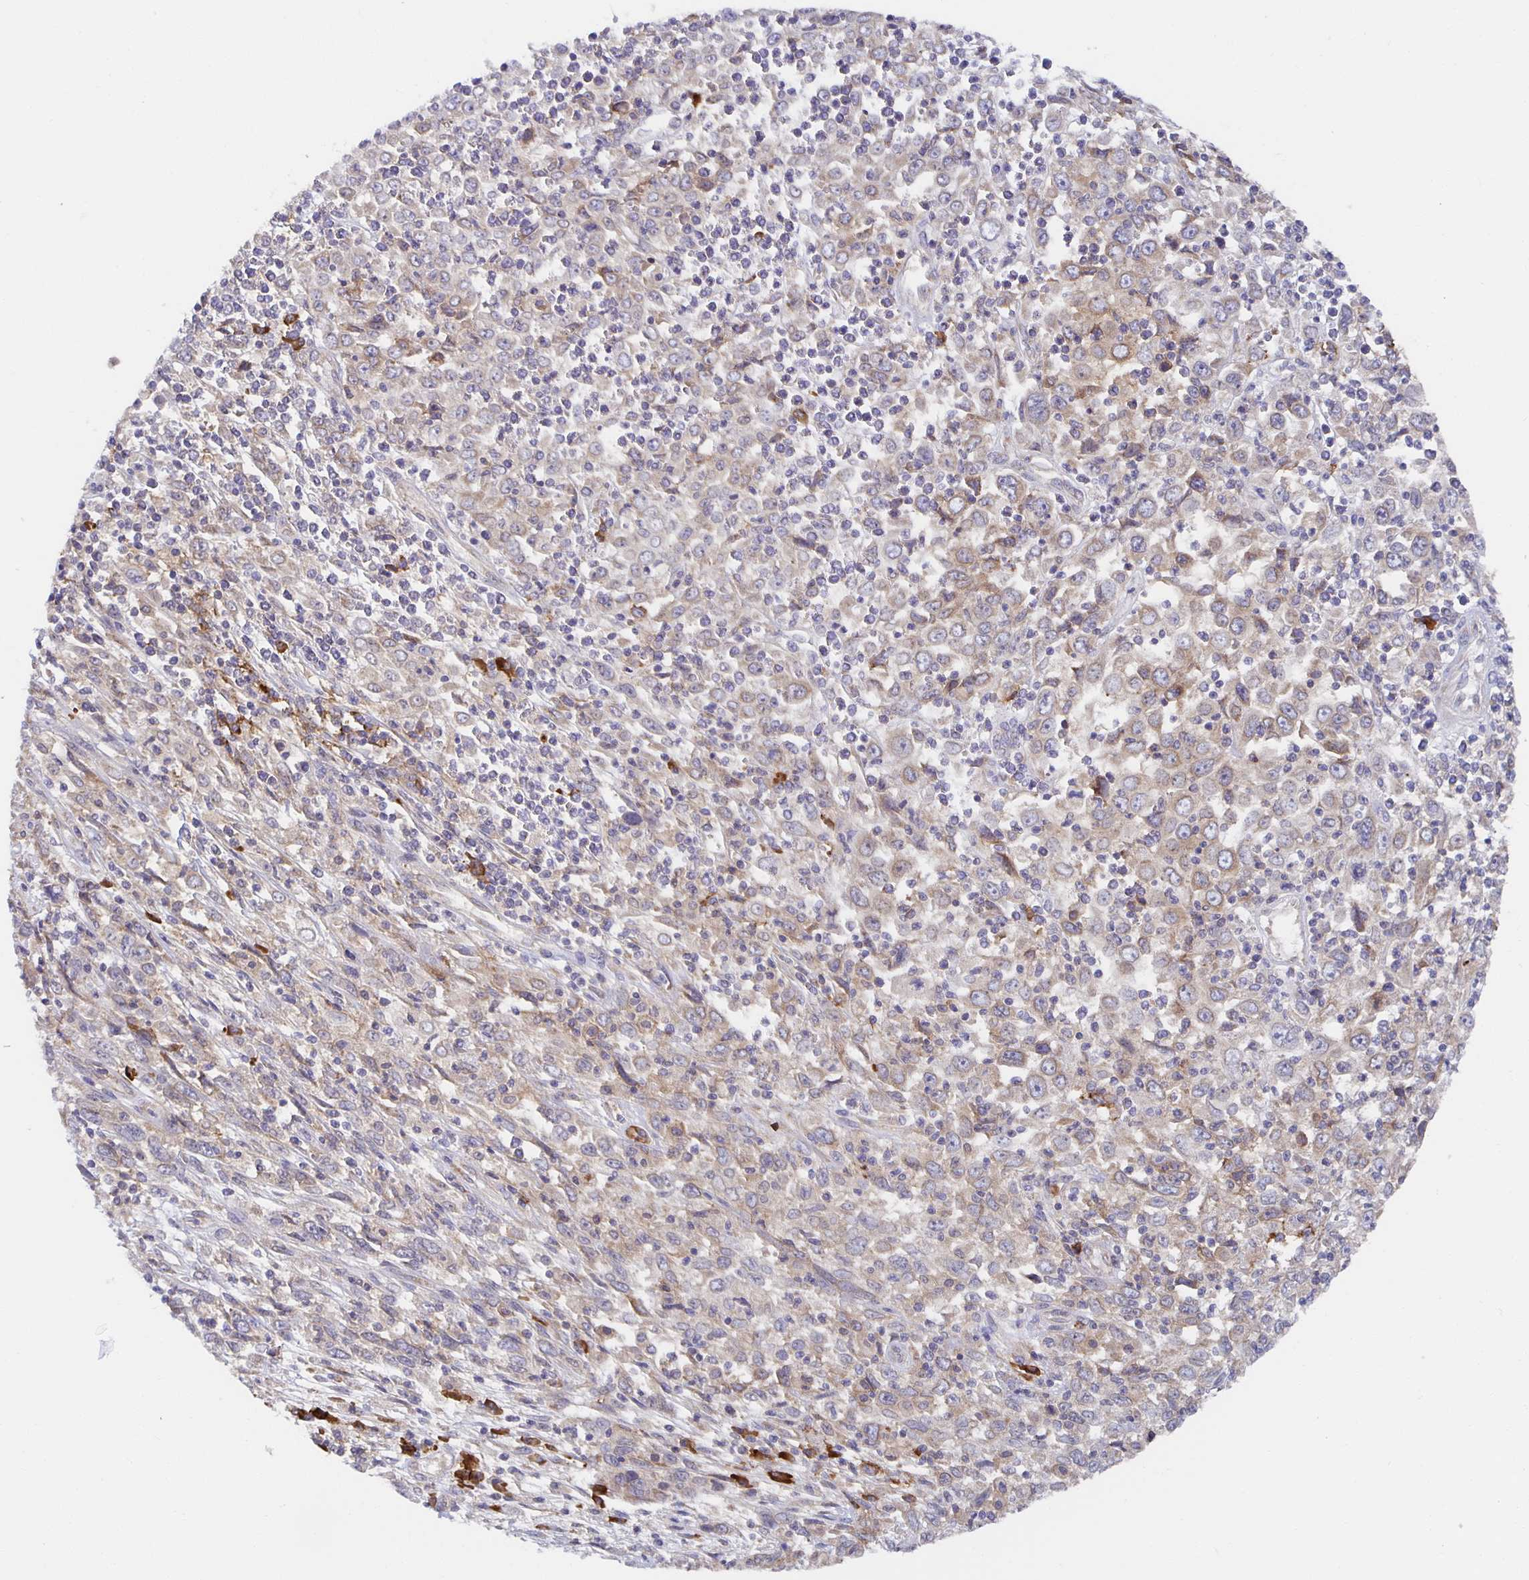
{"staining": {"intensity": "weak", "quantity": "<25%", "location": "cytoplasmic/membranous"}, "tissue": "cervical cancer", "cell_type": "Tumor cells", "image_type": "cancer", "snomed": [{"axis": "morphology", "description": "Adenocarcinoma, NOS"}, {"axis": "topography", "description": "Cervix"}], "caption": "There is no significant positivity in tumor cells of adenocarcinoma (cervical).", "gene": "BAD", "patient": {"sex": "female", "age": 40}}